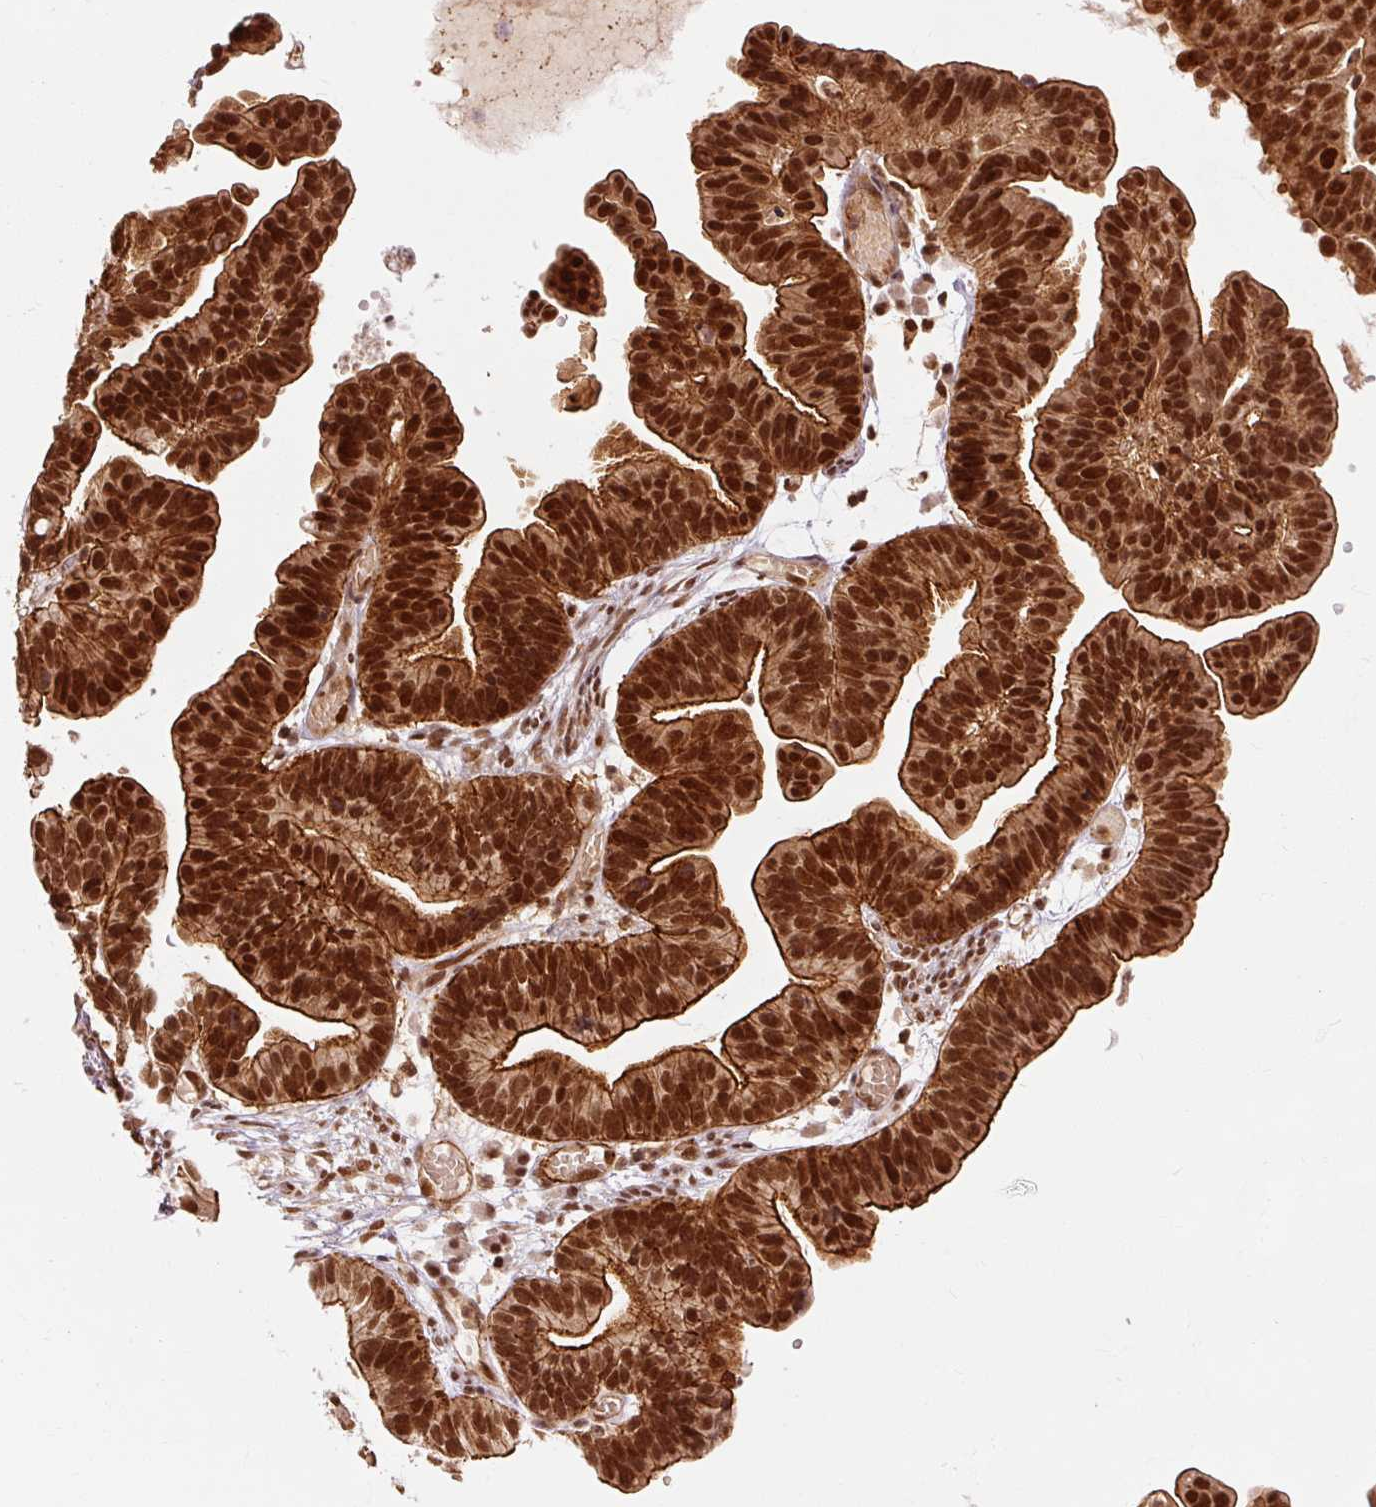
{"staining": {"intensity": "strong", "quantity": ">75%", "location": "cytoplasmic/membranous,nuclear"}, "tissue": "ovarian cancer", "cell_type": "Tumor cells", "image_type": "cancer", "snomed": [{"axis": "morphology", "description": "Cystadenocarcinoma, serous, NOS"}, {"axis": "topography", "description": "Ovary"}], "caption": "This image demonstrates IHC staining of human ovarian serous cystadenocarcinoma, with high strong cytoplasmic/membranous and nuclear positivity in approximately >75% of tumor cells.", "gene": "CSTF1", "patient": {"sex": "female", "age": 56}}